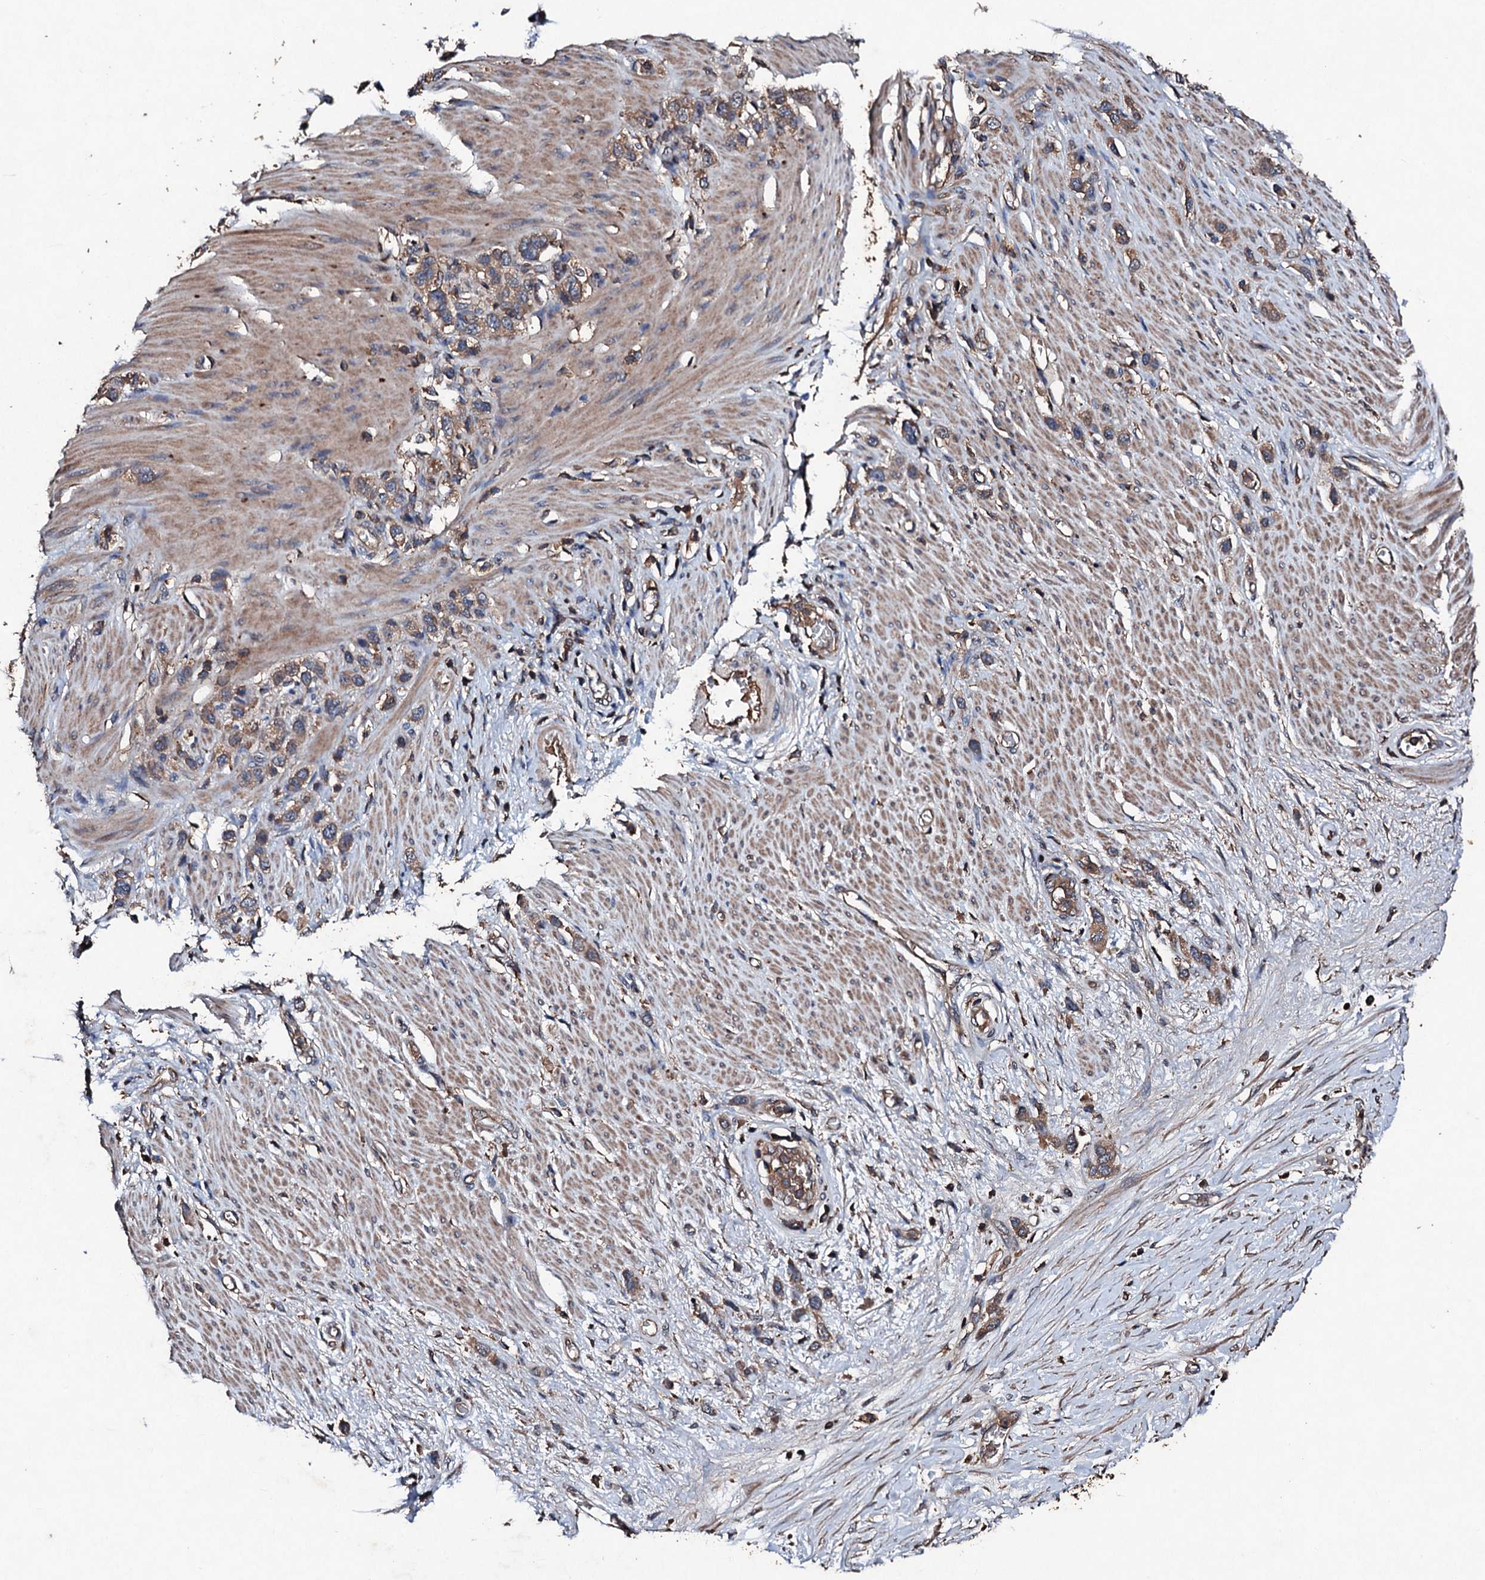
{"staining": {"intensity": "moderate", "quantity": ">75%", "location": "cytoplasmic/membranous"}, "tissue": "stomach cancer", "cell_type": "Tumor cells", "image_type": "cancer", "snomed": [{"axis": "morphology", "description": "Adenocarcinoma, NOS"}, {"axis": "morphology", "description": "Adenocarcinoma, High grade"}, {"axis": "topography", "description": "Stomach, upper"}, {"axis": "topography", "description": "Stomach, lower"}], "caption": "A high-resolution photomicrograph shows immunohistochemistry staining of stomach cancer (adenocarcinoma), which demonstrates moderate cytoplasmic/membranous expression in approximately >75% of tumor cells.", "gene": "KERA", "patient": {"sex": "female", "age": 65}}